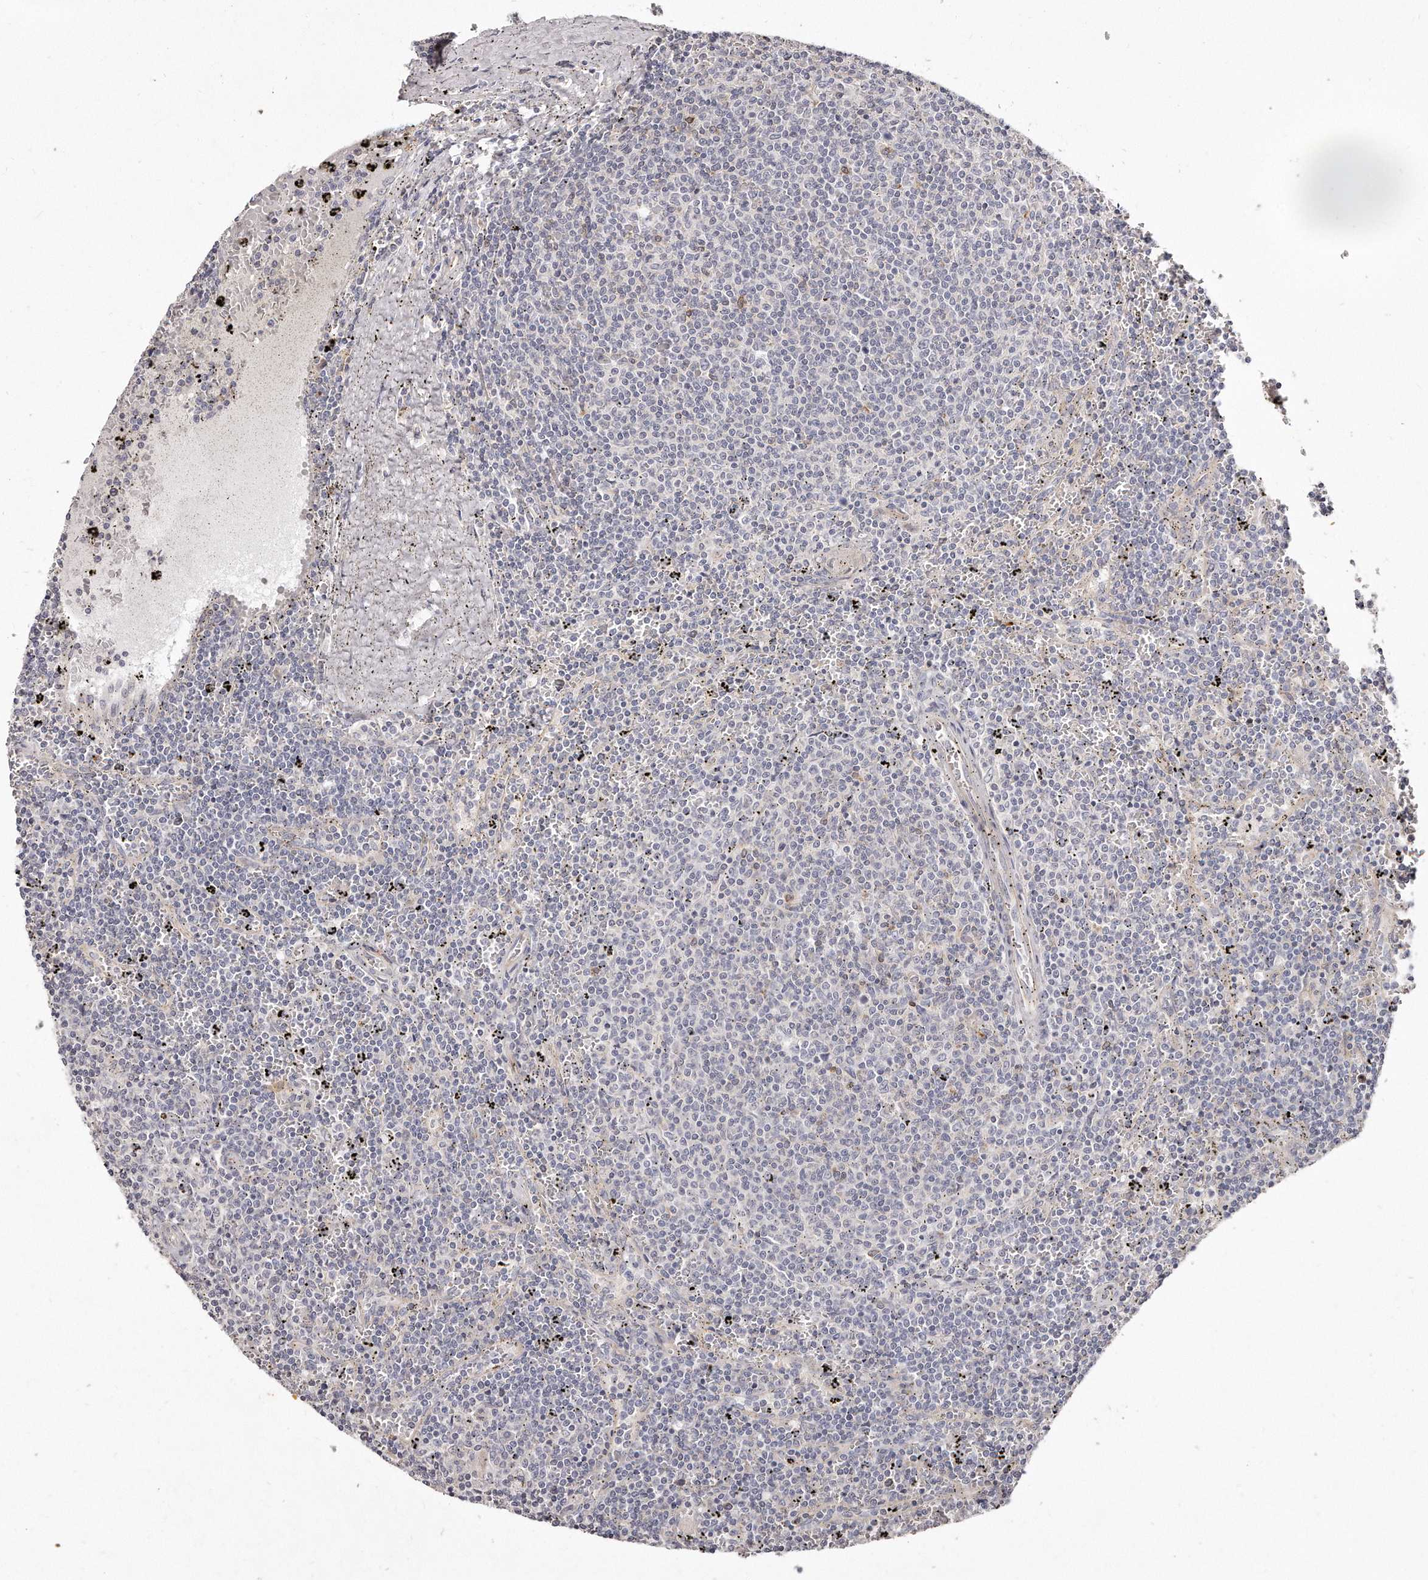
{"staining": {"intensity": "negative", "quantity": "none", "location": "none"}, "tissue": "lymphoma", "cell_type": "Tumor cells", "image_type": "cancer", "snomed": [{"axis": "morphology", "description": "Malignant lymphoma, non-Hodgkin's type, Low grade"}, {"axis": "topography", "description": "Spleen"}], "caption": "Immunohistochemistry of human lymphoma reveals no expression in tumor cells.", "gene": "TTLL4", "patient": {"sex": "female", "age": 50}}